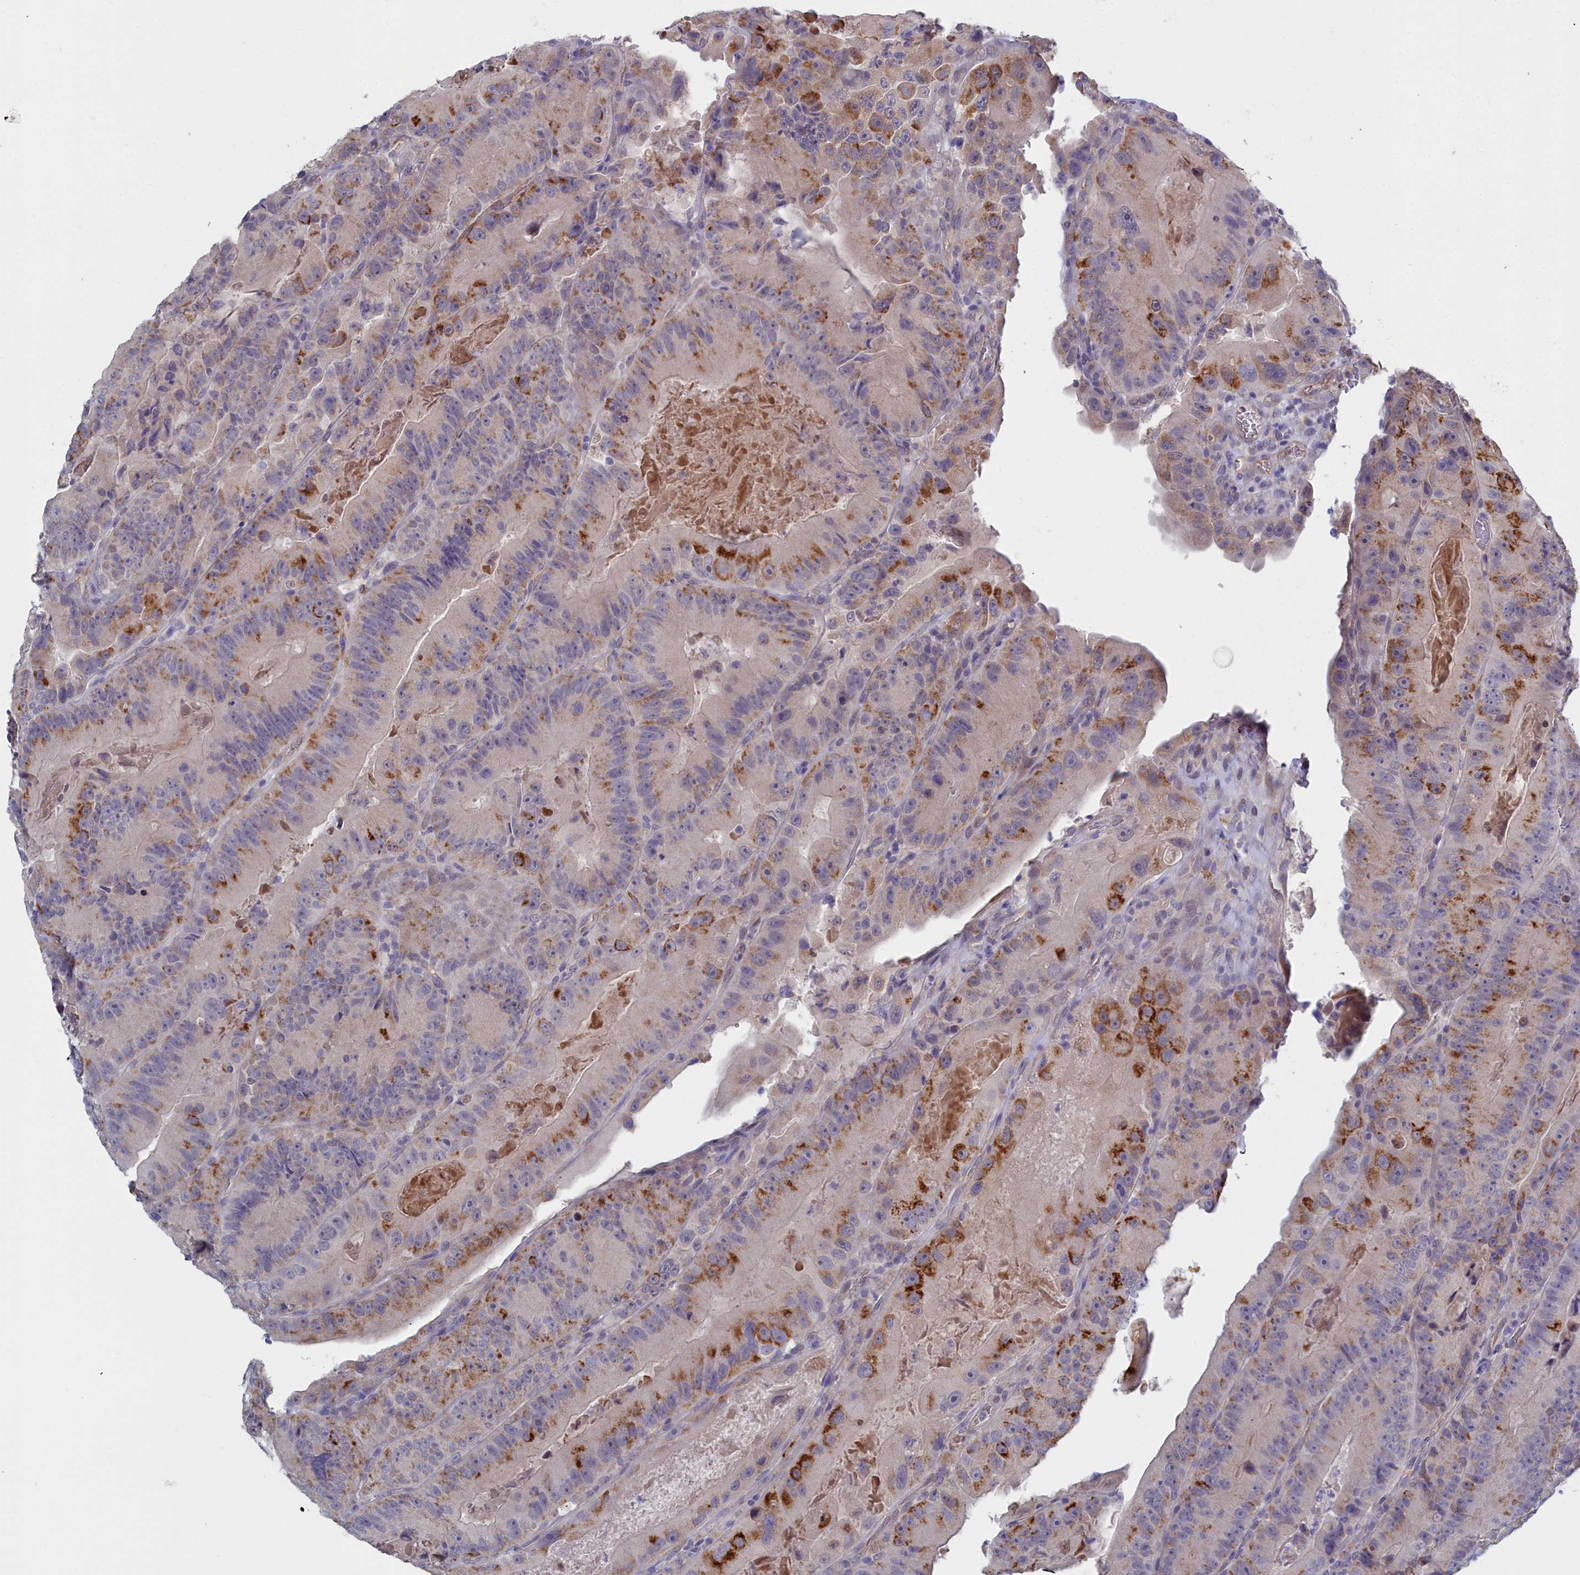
{"staining": {"intensity": "moderate", "quantity": "25%-75%", "location": "cytoplasmic/membranous"}, "tissue": "colorectal cancer", "cell_type": "Tumor cells", "image_type": "cancer", "snomed": [{"axis": "morphology", "description": "Adenocarcinoma, NOS"}, {"axis": "topography", "description": "Colon"}], "caption": "An immunohistochemistry (IHC) micrograph of tumor tissue is shown. Protein staining in brown labels moderate cytoplasmic/membranous positivity in colorectal adenocarcinoma within tumor cells. The protein is stained brown, and the nuclei are stained in blue (DAB (3,3'-diaminobenzidine) IHC with brightfield microscopy, high magnification).", "gene": "RDX", "patient": {"sex": "female", "age": 86}}